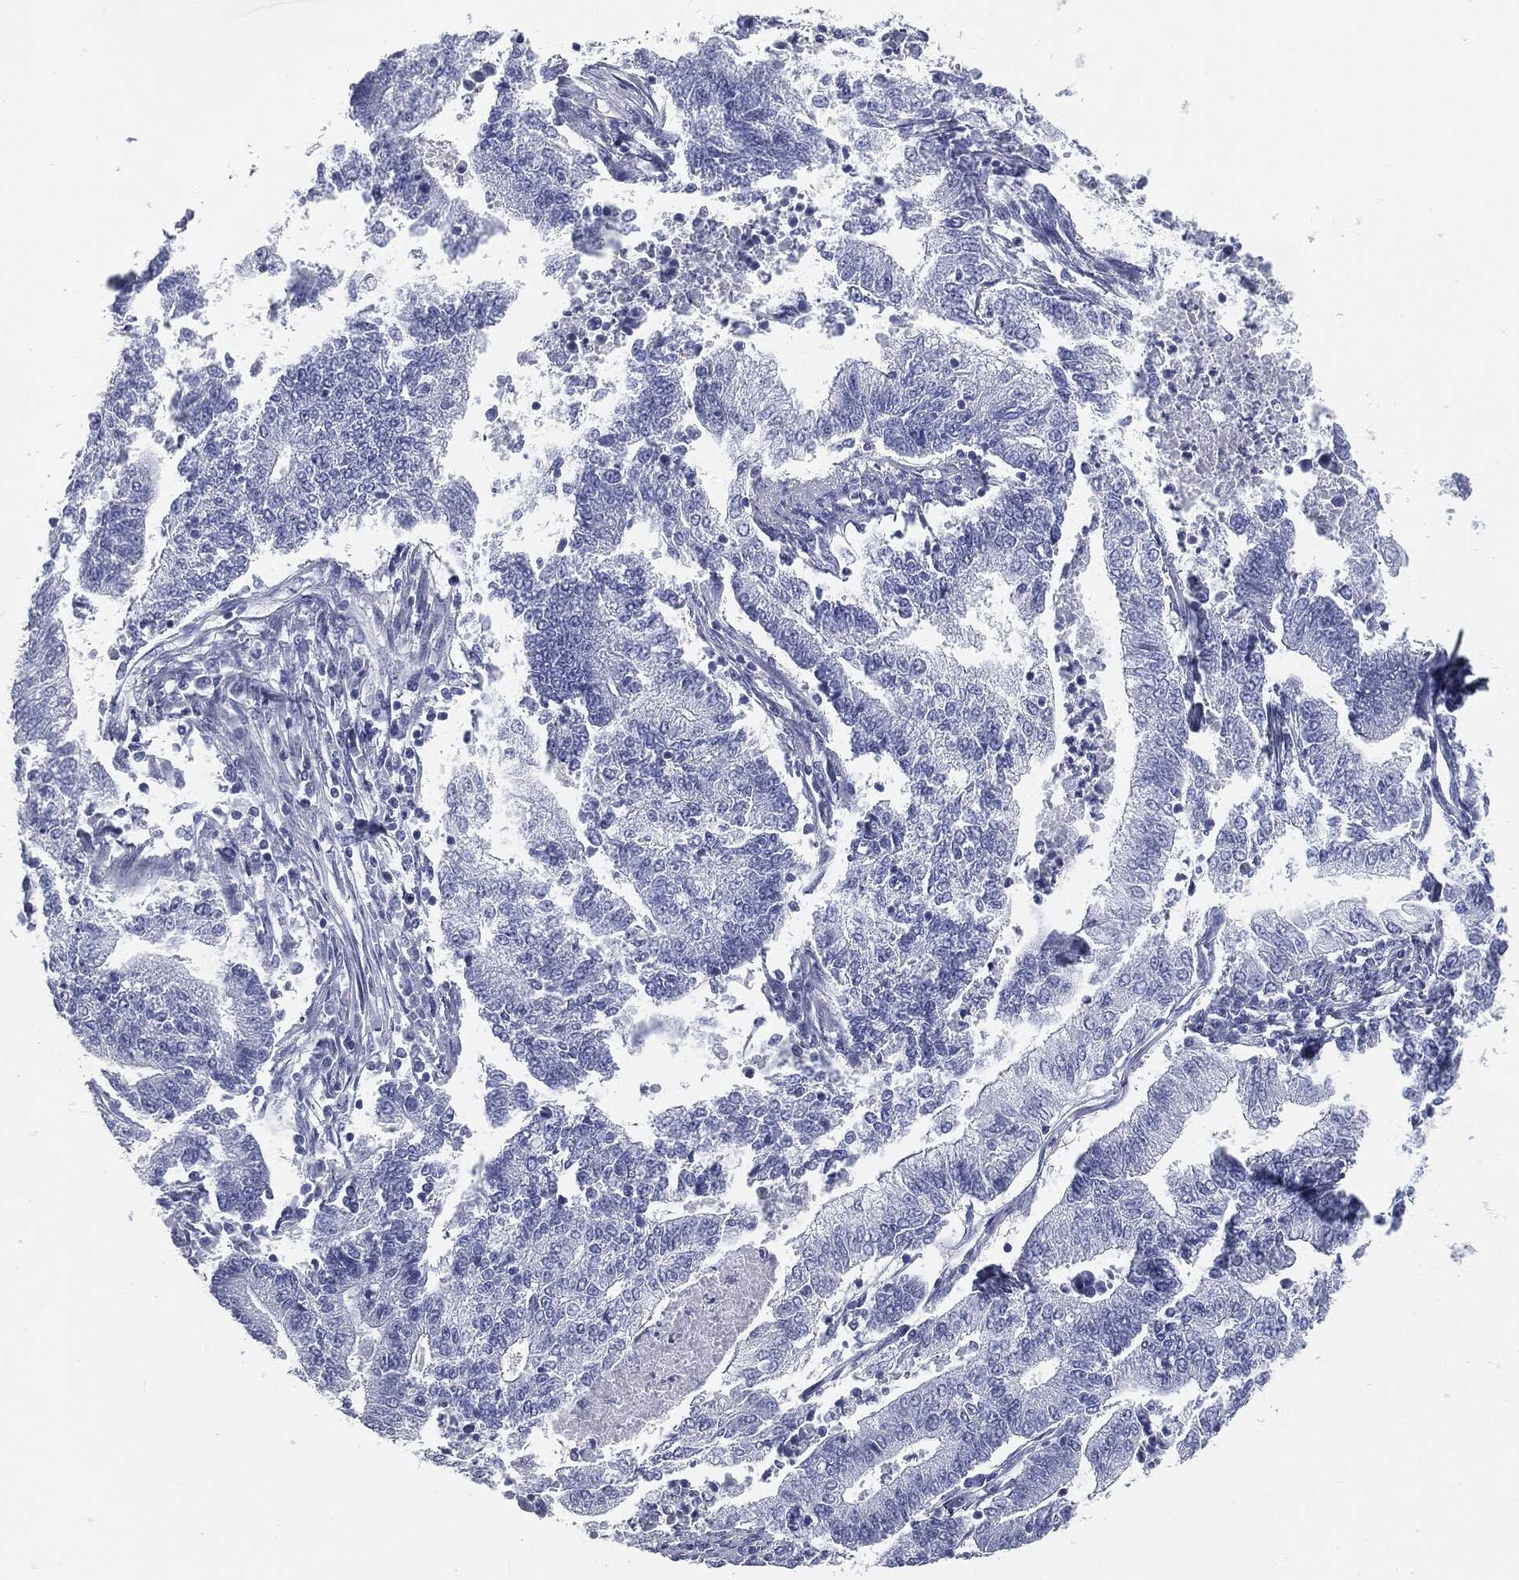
{"staining": {"intensity": "negative", "quantity": "none", "location": "none"}, "tissue": "endometrial cancer", "cell_type": "Tumor cells", "image_type": "cancer", "snomed": [{"axis": "morphology", "description": "Adenocarcinoma, NOS"}, {"axis": "topography", "description": "Uterus"}, {"axis": "topography", "description": "Endometrium"}], "caption": "Endometrial cancer (adenocarcinoma) was stained to show a protein in brown. There is no significant positivity in tumor cells.", "gene": "CUZD1", "patient": {"sex": "female", "age": 54}}